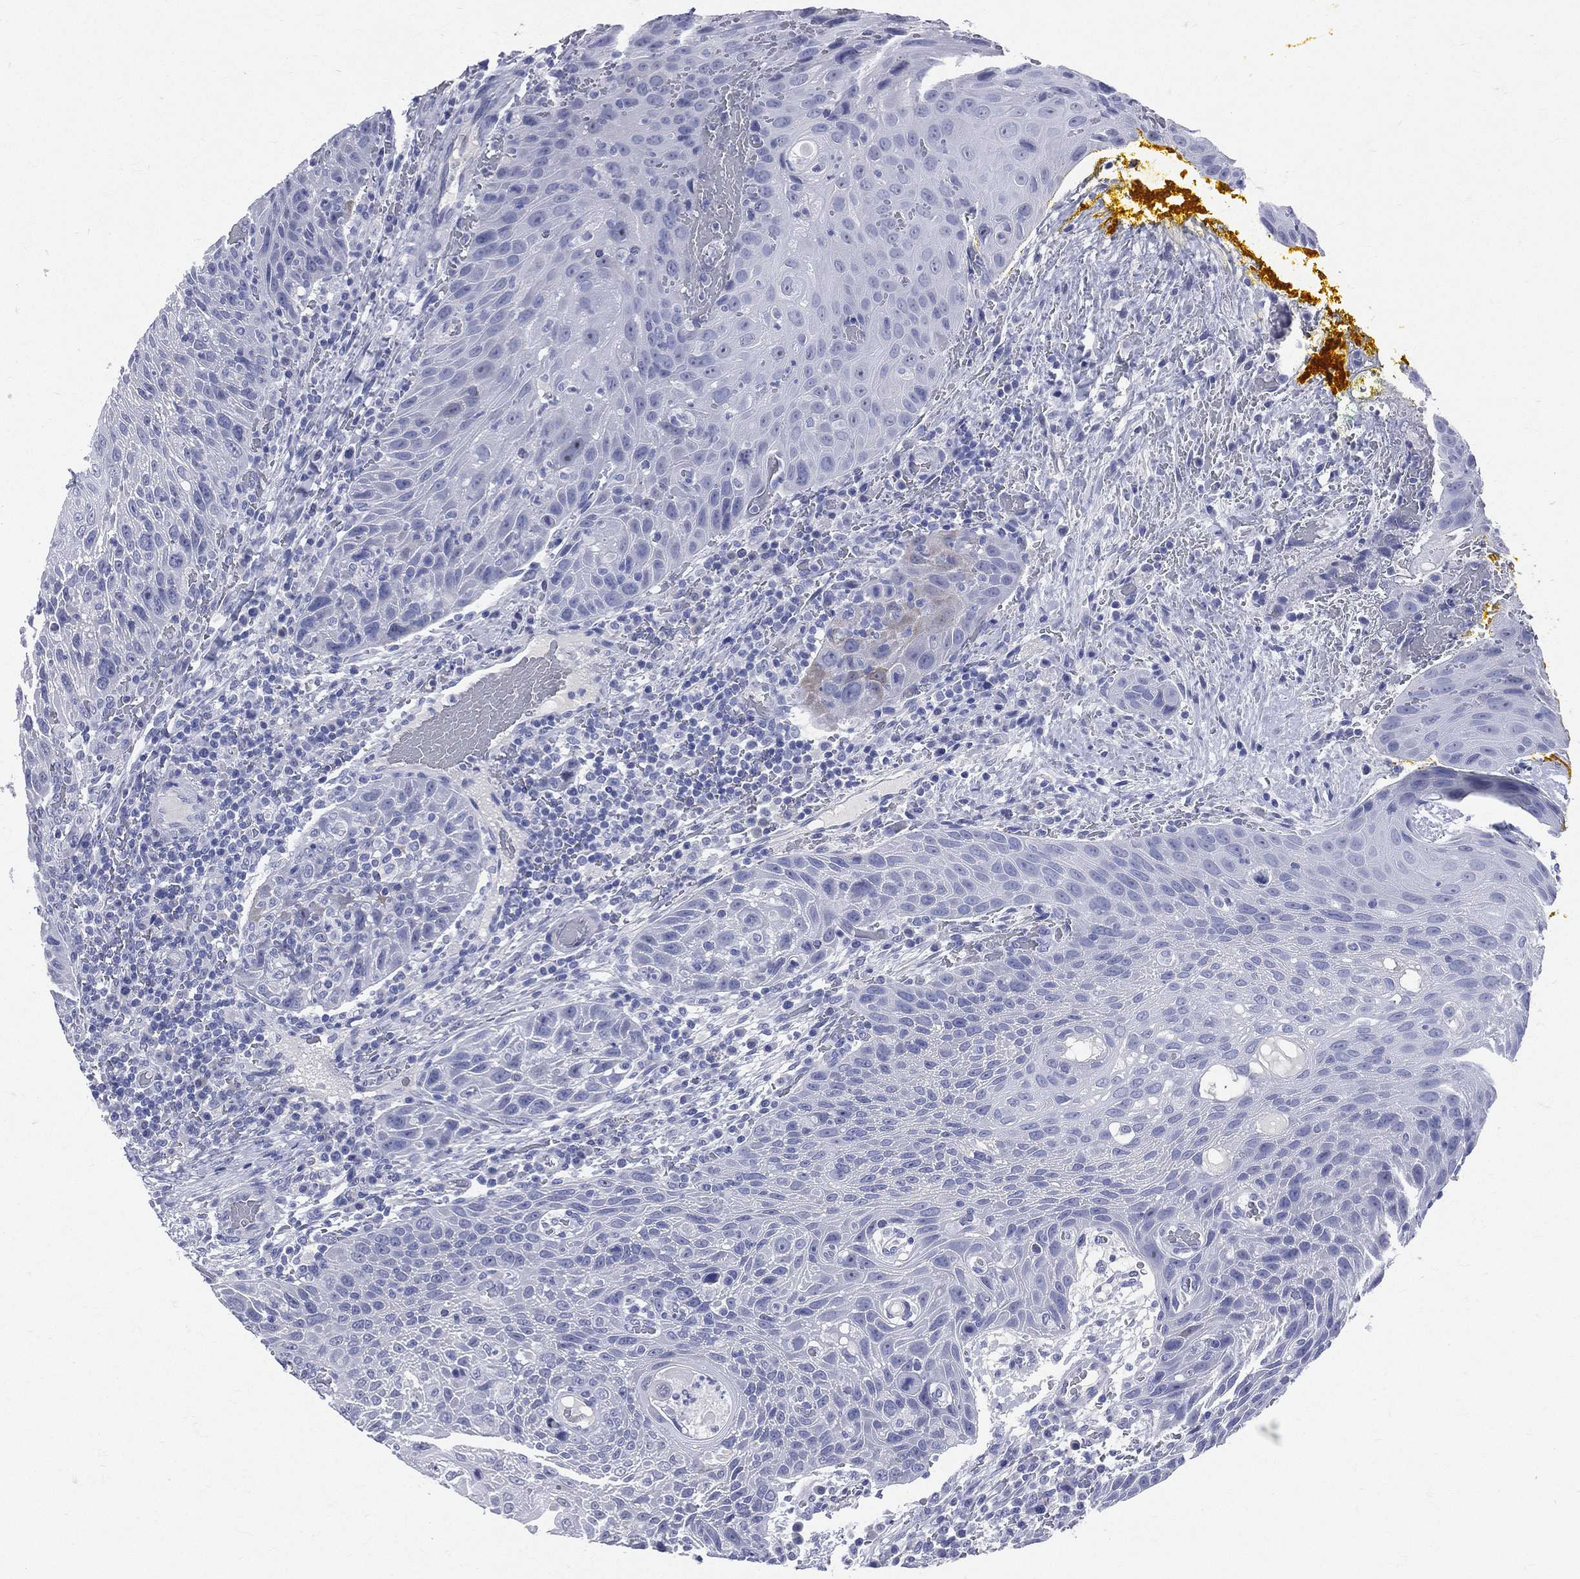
{"staining": {"intensity": "negative", "quantity": "none", "location": "none"}, "tissue": "head and neck cancer", "cell_type": "Tumor cells", "image_type": "cancer", "snomed": [{"axis": "morphology", "description": "Squamous cell carcinoma, NOS"}, {"axis": "topography", "description": "Head-Neck"}], "caption": "Tumor cells are negative for brown protein staining in squamous cell carcinoma (head and neck).", "gene": "CYLC1", "patient": {"sex": "male", "age": 69}}